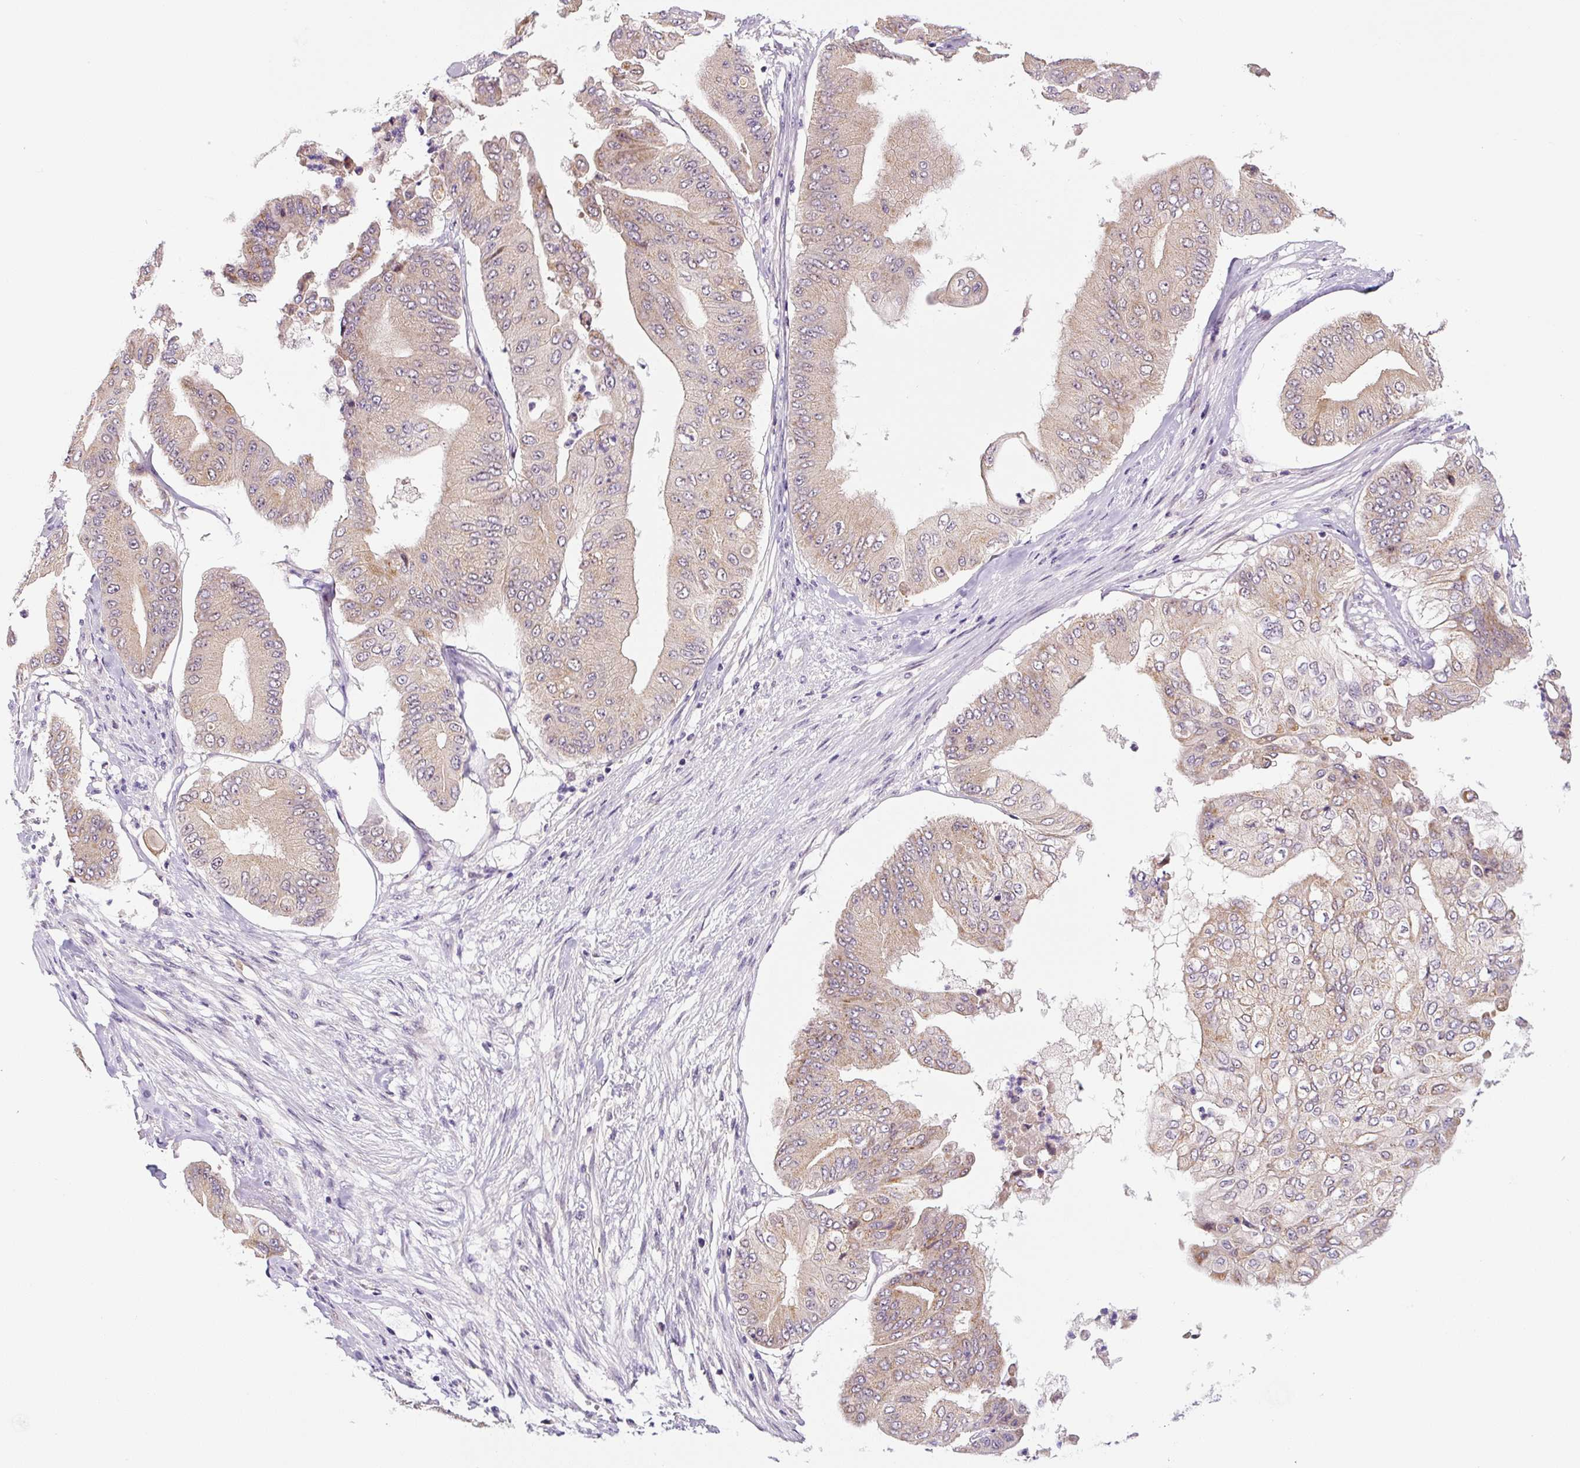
{"staining": {"intensity": "weak", "quantity": "25%-75%", "location": "cytoplasmic/membranous"}, "tissue": "pancreatic cancer", "cell_type": "Tumor cells", "image_type": "cancer", "snomed": [{"axis": "morphology", "description": "Adenocarcinoma, NOS"}, {"axis": "topography", "description": "Pancreas"}], "caption": "Pancreatic cancer stained for a protein reveals weak cytoplasmic/membranous positivity in tumor cells.", "gene": "PRKAA2", "patient": {"sex": "female", "age": 77}}